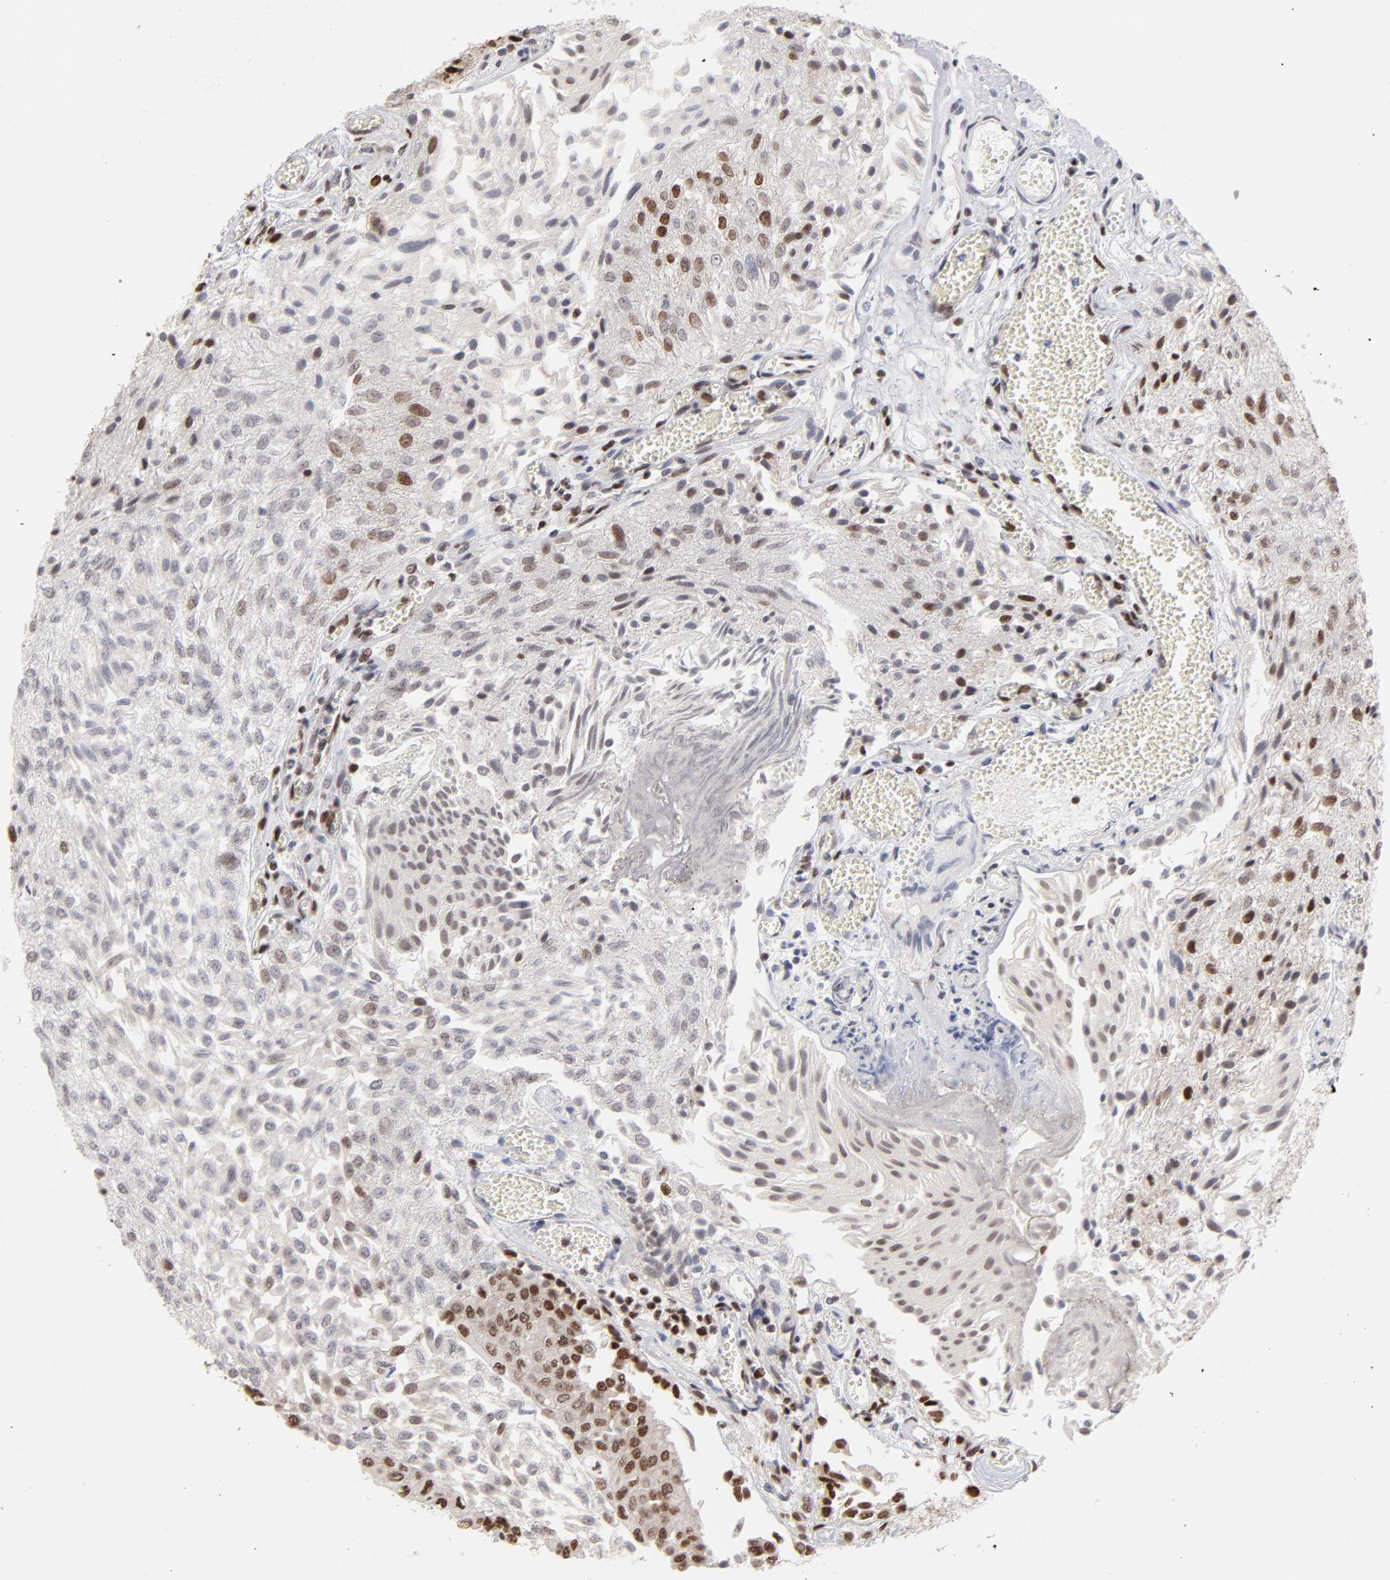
{"staining": {"intensity": "strong", "quantity": "25%-75%", "location": "nuclear"}, "tissue": "urothelial cancer", "cell_type": "Tumor cells", "image_type": "cancer", "snomed": [{"axis": "morphology", "description": "Urothelial carcinoma, Low grade"}, {"axis": "topography", "description": "Urinary bladder"}], "caption": "There is high levels of strong nuclear staining in tumor cells of urothelial carcinoma (low-grade), as demonstrated by immunohistochemical staining (brown color).", "gene": "ZNF3", "patient": {"sex": "male", "age": 86}}